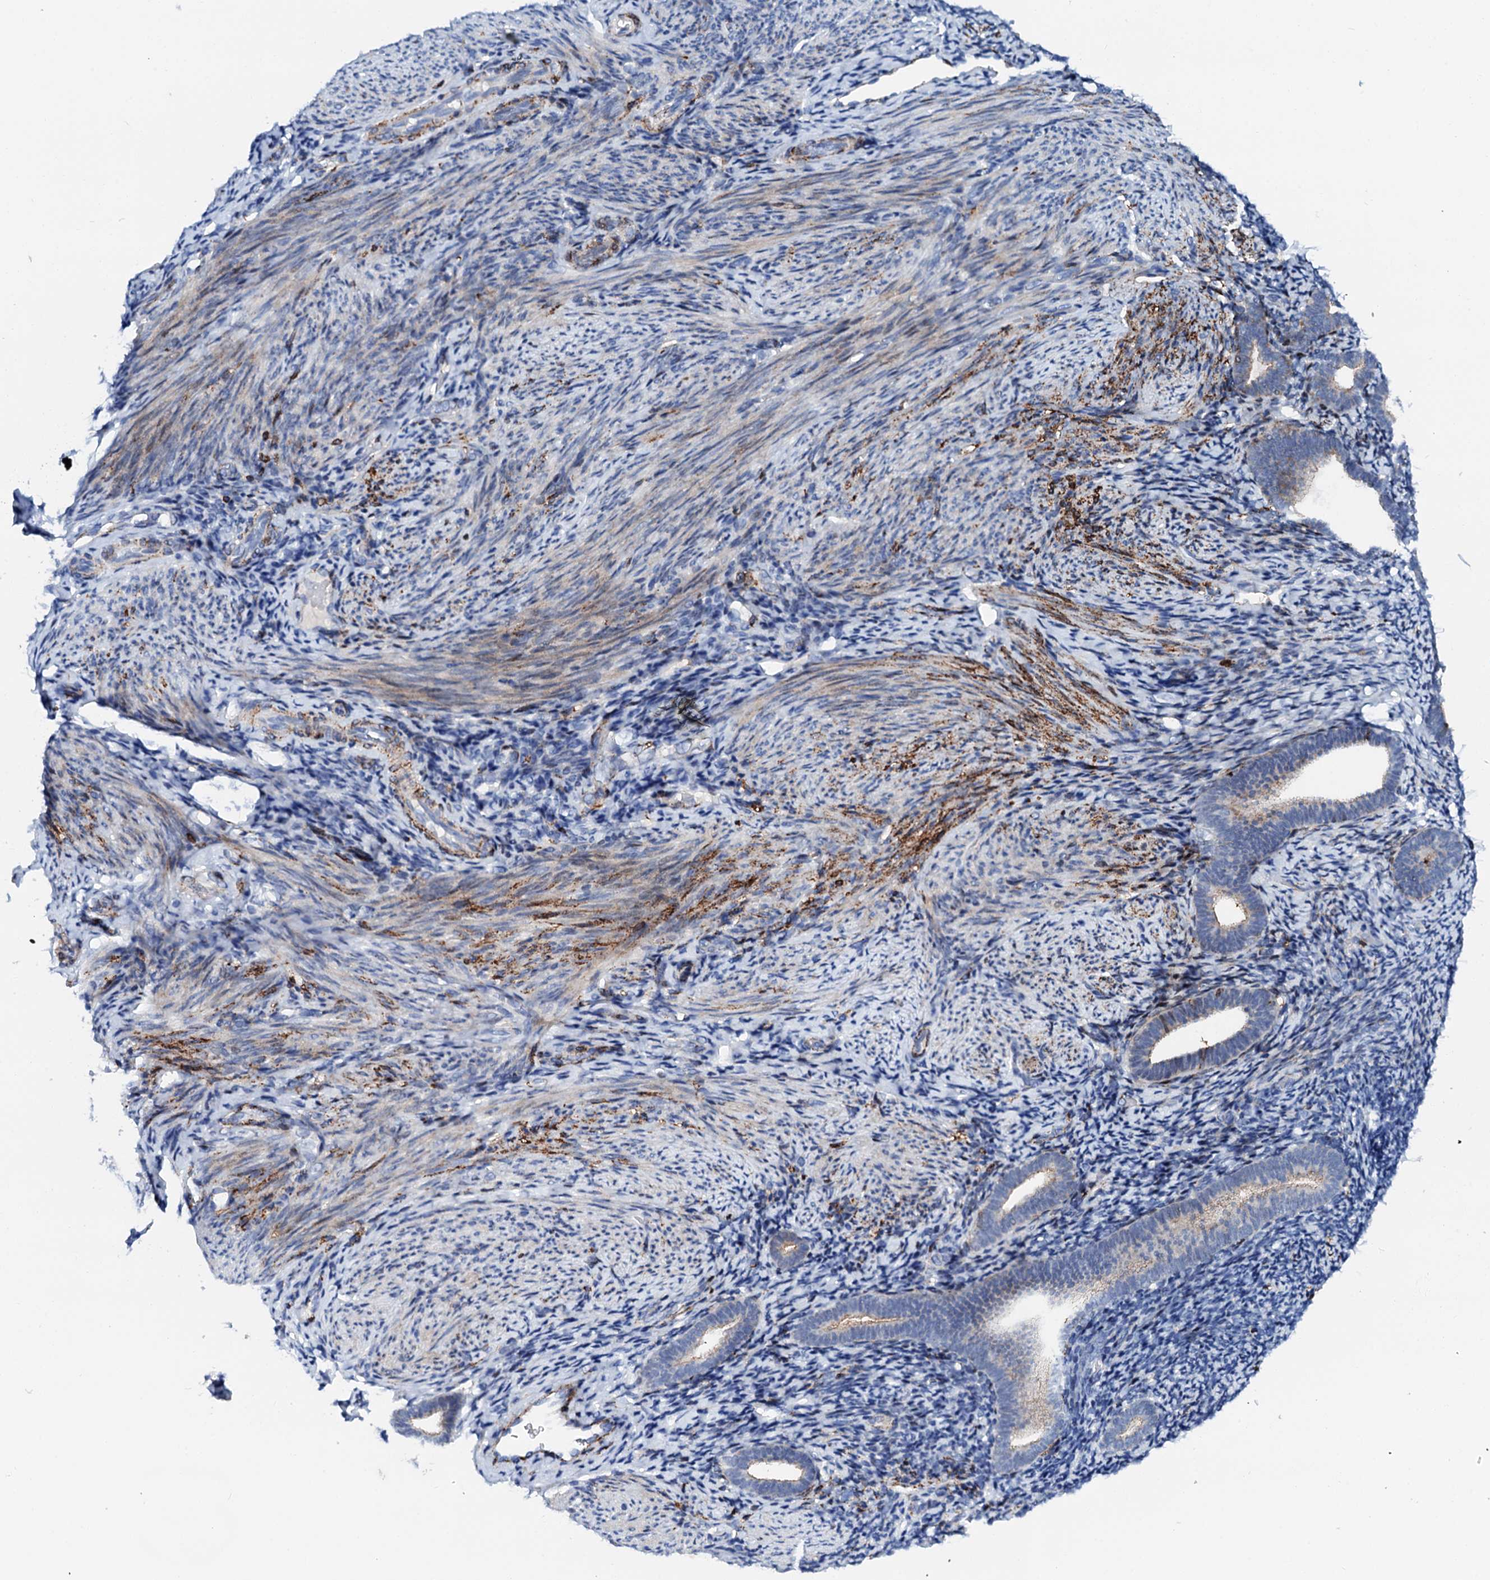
{"staining": {"intensity": "moderate", "quantity": "<25%", "location": "cytoplasmic/membranous"}, "tissue": "endometrium", "cell_type": "Cells in endometrial stroma", "image_type": "normal", "snomed": [{"axis": "morphology", "description": "Normal tissue, NOS"}, {"axis": "topography", "description": "Endometrium"}], "caption": "Immunohistochemistry (IHC) of benign human endometrium reveals low levels of moderate cytoplasmic/membranous staining in about <25% of cells in endometrial stroma. The staining was performed using DAB (3,3'-diaminobenzidine) to visualize the protein expression in brown, while the nuclei were stained in blue with hematoxylin (Magnification: 20x).", "gene": "MED13L", "patient": {"sex": "female", "age": 51}}